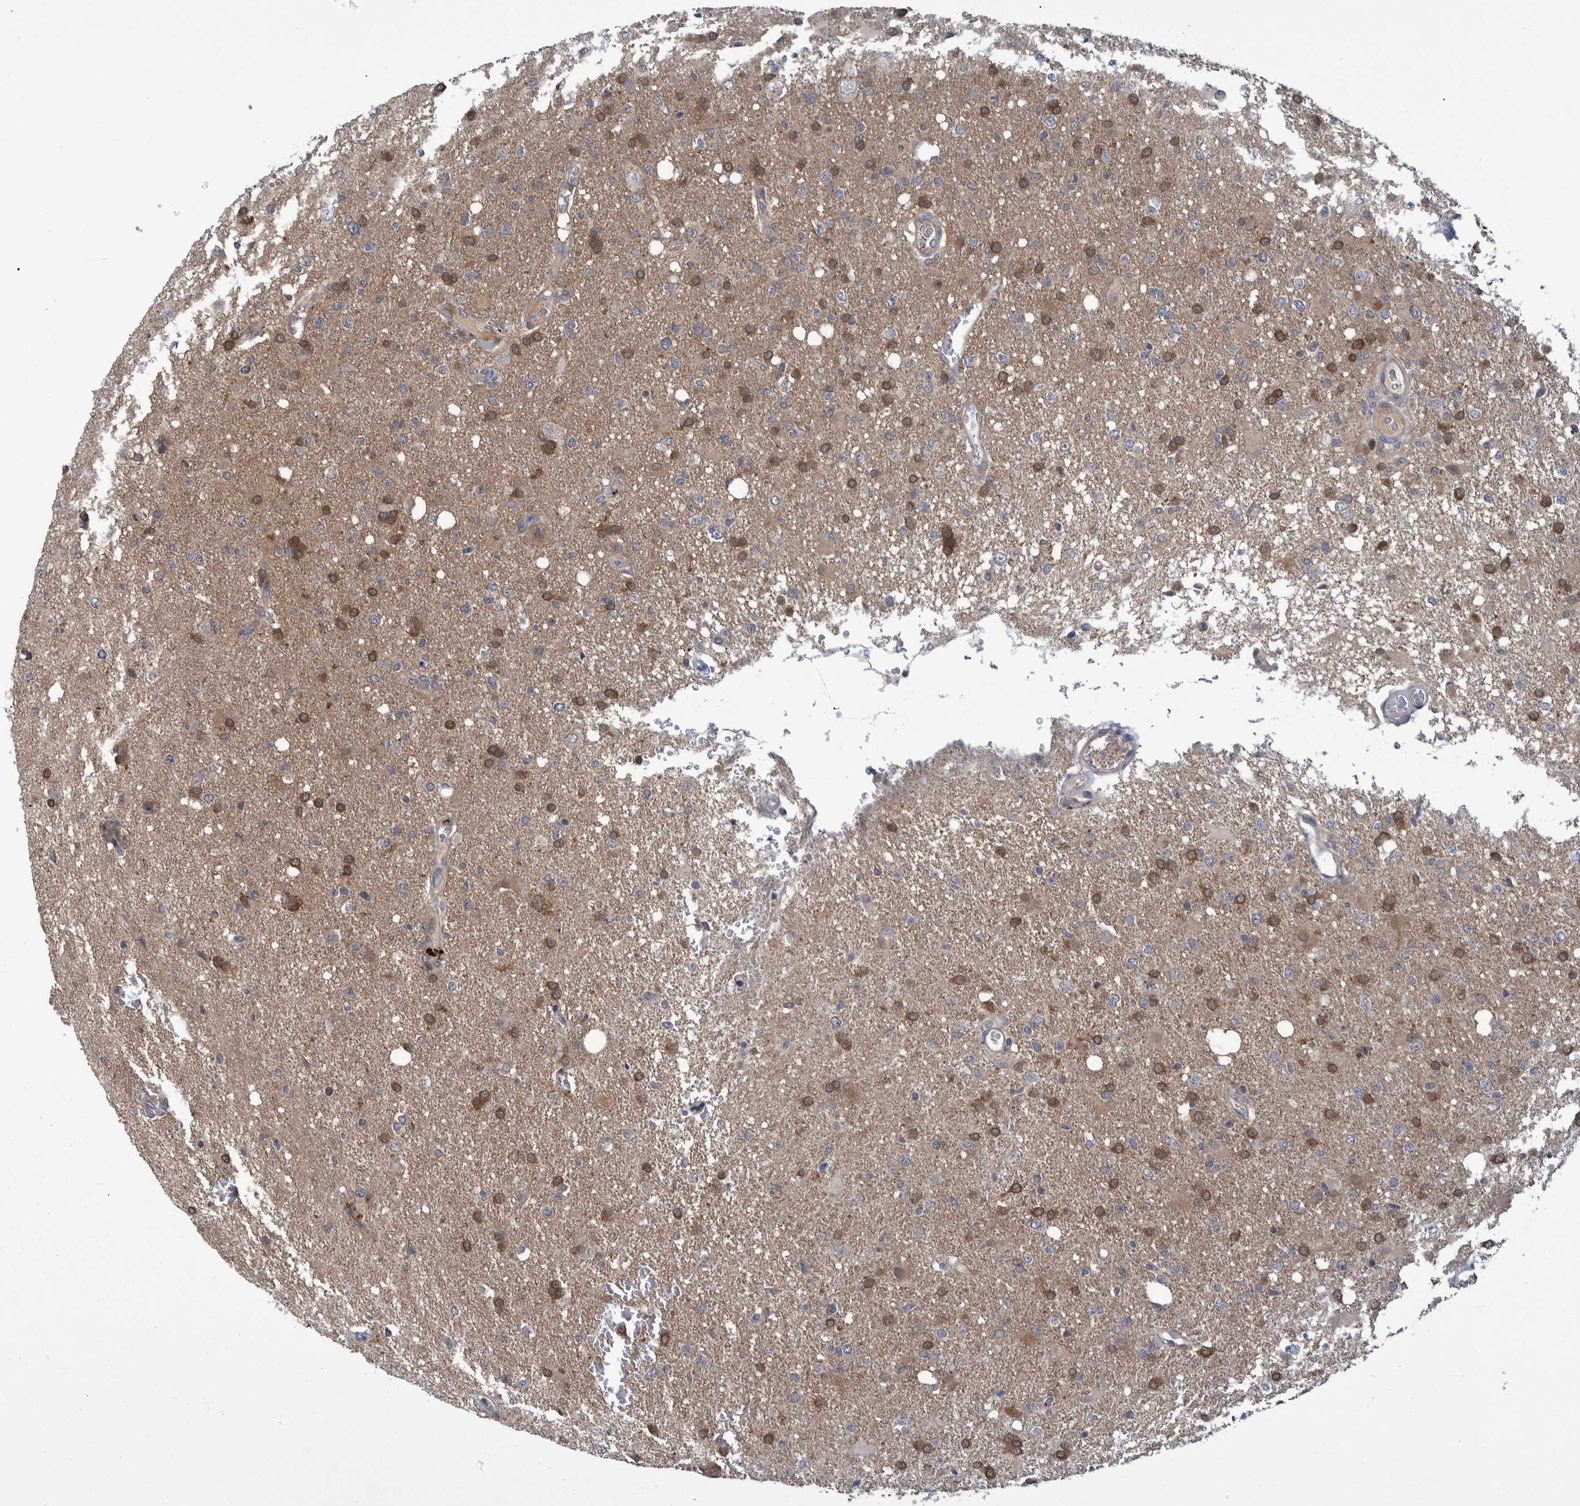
{"staining": {"intensity": "moderate", "quantity": "25%-75%", "location": "cytoplasmic/membranous"}, "tissue": "glioma", "cell_type": "Tumor cells", "image_type": "cancer", "snomed": [{"axis": "morphology", "description": "Glioma, malignant, High grade"}, {"axis": "topography", "description": "Brain"}], "caption": "Immunohistochemistry histopathology image of glioma stained for a protein (brown), which shows medium levels of moderate cytoplasmic/membranous positivity in about 25%-75% of tumor cells.", "gene": "PCYT2", "patient": {"sex": "female", "age": 57}}